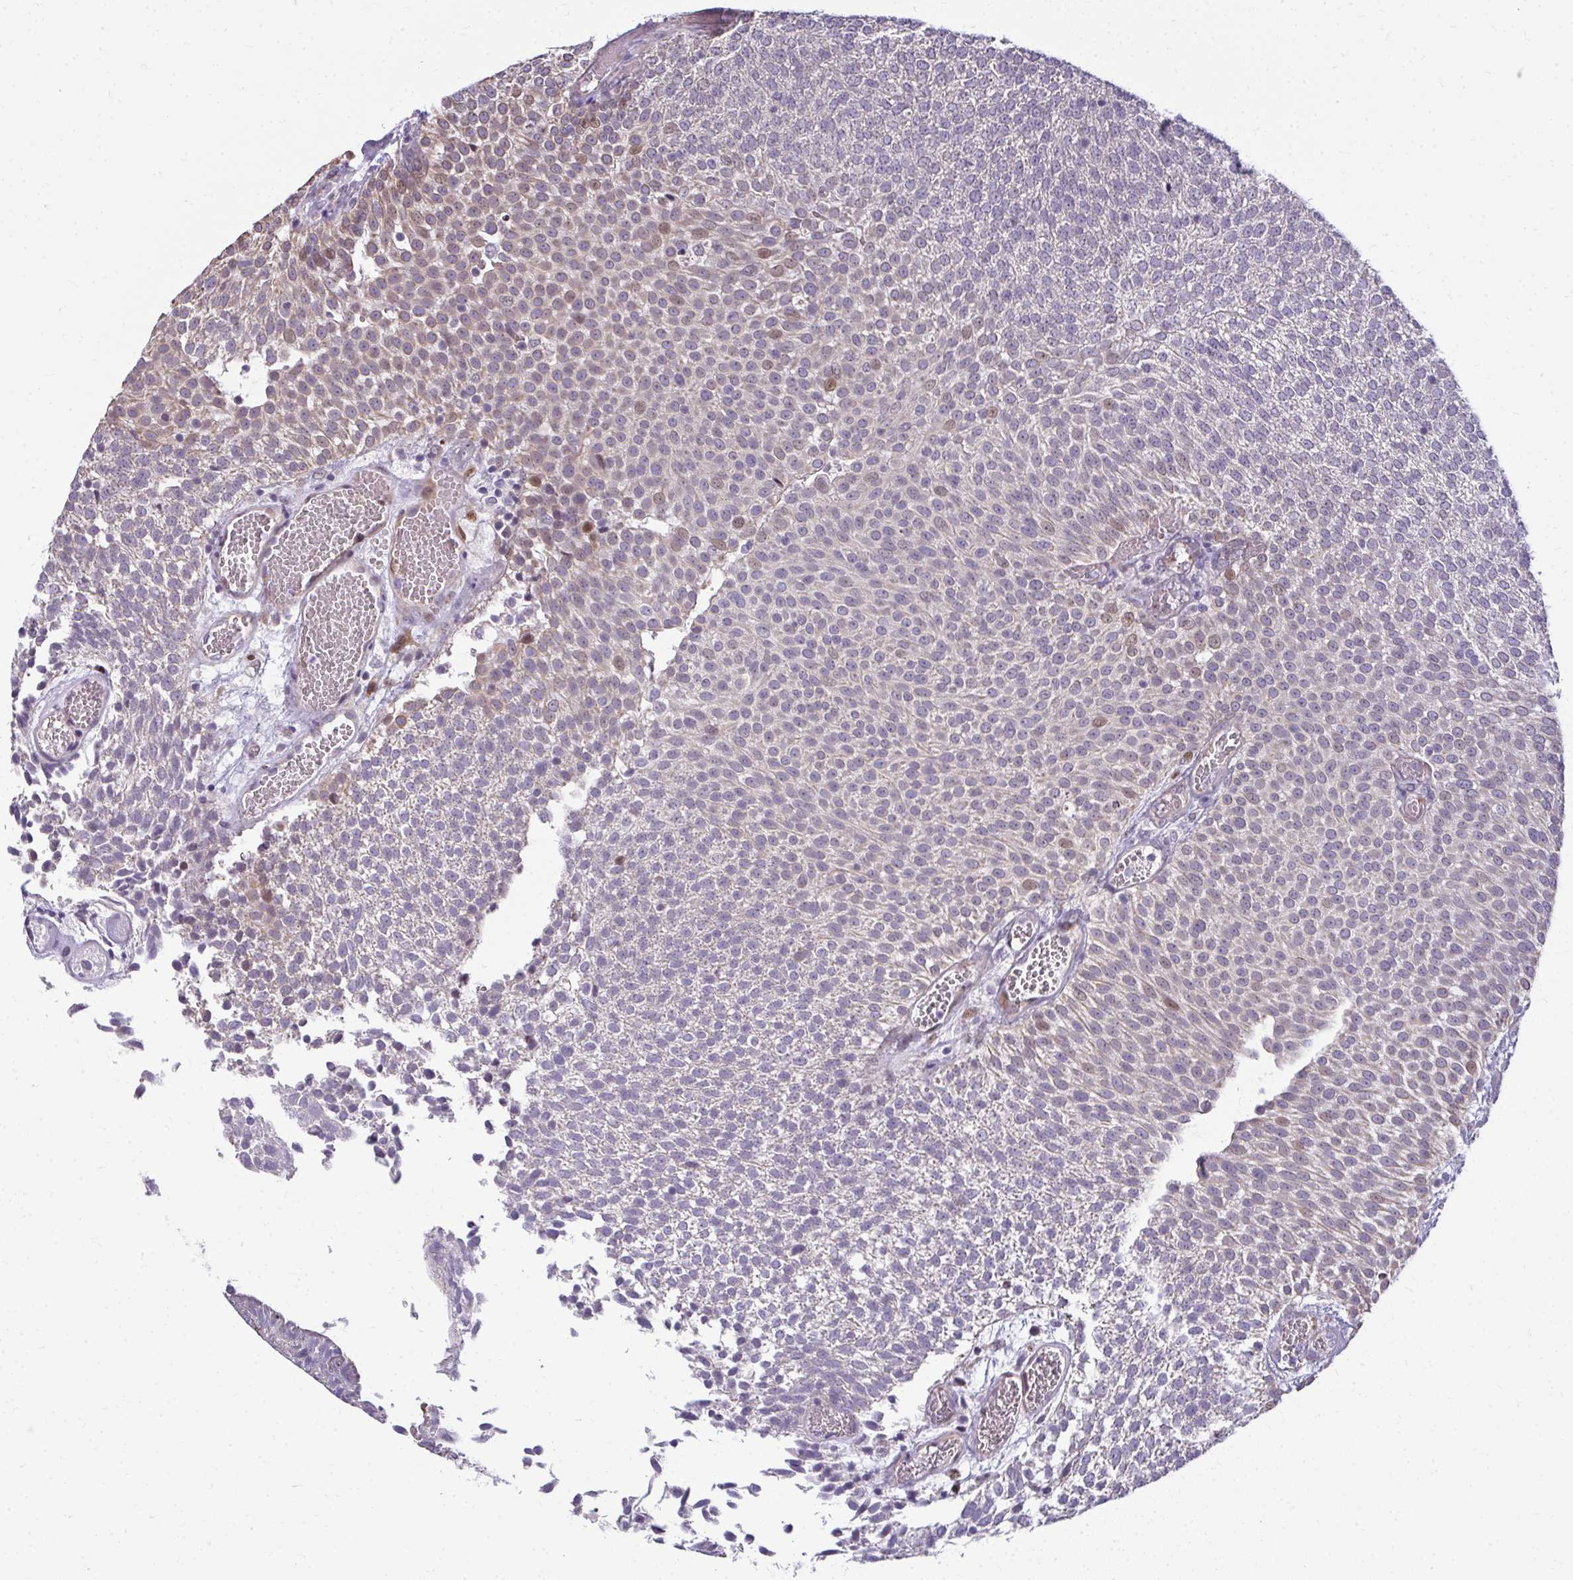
{"staining": {"intensity": "weak", "quantity": "<25%", "location": "cytoplasmic/membranous,nuclear"}, "tissue": "urothelial cancer", "cell_type": "Tumor cells", "image_type": "cancer", "snomed": [{"axis": "morphology", "description": "Urothelial carcinoma, Low grade"}, {"axis": "topography", "description": "Urinary bladder"}], "caption": "Immunohistochemistry of low-grade urothelial carcinoma reveals no staining in tumor cells.", "gene": "ODF1", "patient": {"sex": "female", "age": 79}}